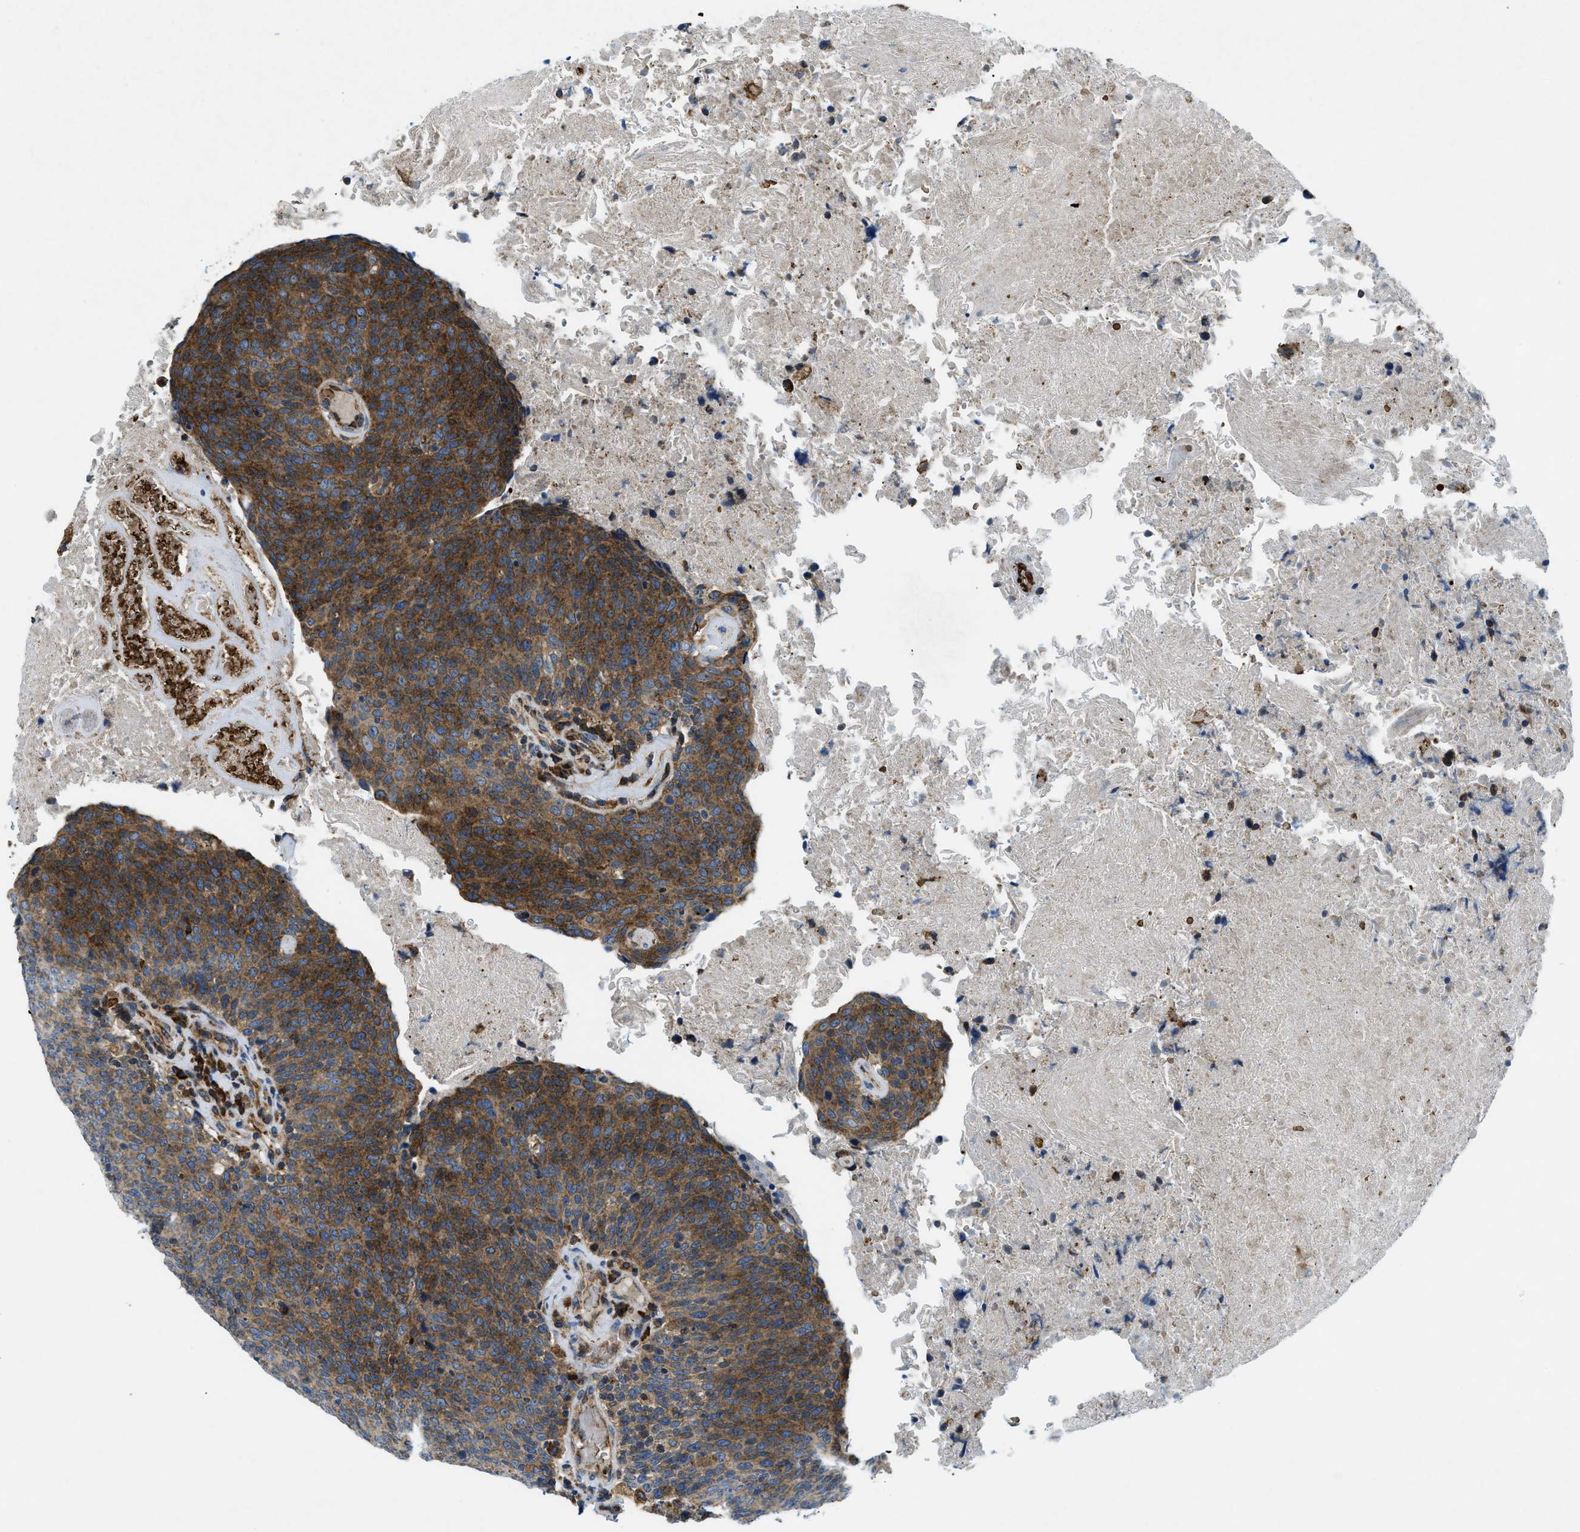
{"staining": {"intensity": "strong", "quantity": ">75%", "location": "cytoplasmic/membranous"}, "tissue": "head and neck cancer", "cell_type": "Tumor cells", "image_type": "cancer", "snomed": [{"axis": "morphology", "description": "Squamous cell carcinoma, NOS"}, {"axis": "morphology", "description": "Squamous cell carcinoma, metastatic, NOS"}, {"axis": "topography", "description": "Lymph node"}, {"axis": "topography", "description": "Head-Neck"}], "caption": "Immunohistochemistry staining of head and neck cancer, which displays high levels of strong cytoplasmic/membranous staining in approximately >75% of tumor cells indicating strong cytoplasmic/membranous protein staining. The staining was performed using DAB (brown) for protein detection and nuclei were counterstained in hematoxylin (blue).", "gene": "CSPG4", "patient": {"sex": "male", "age": 62}}